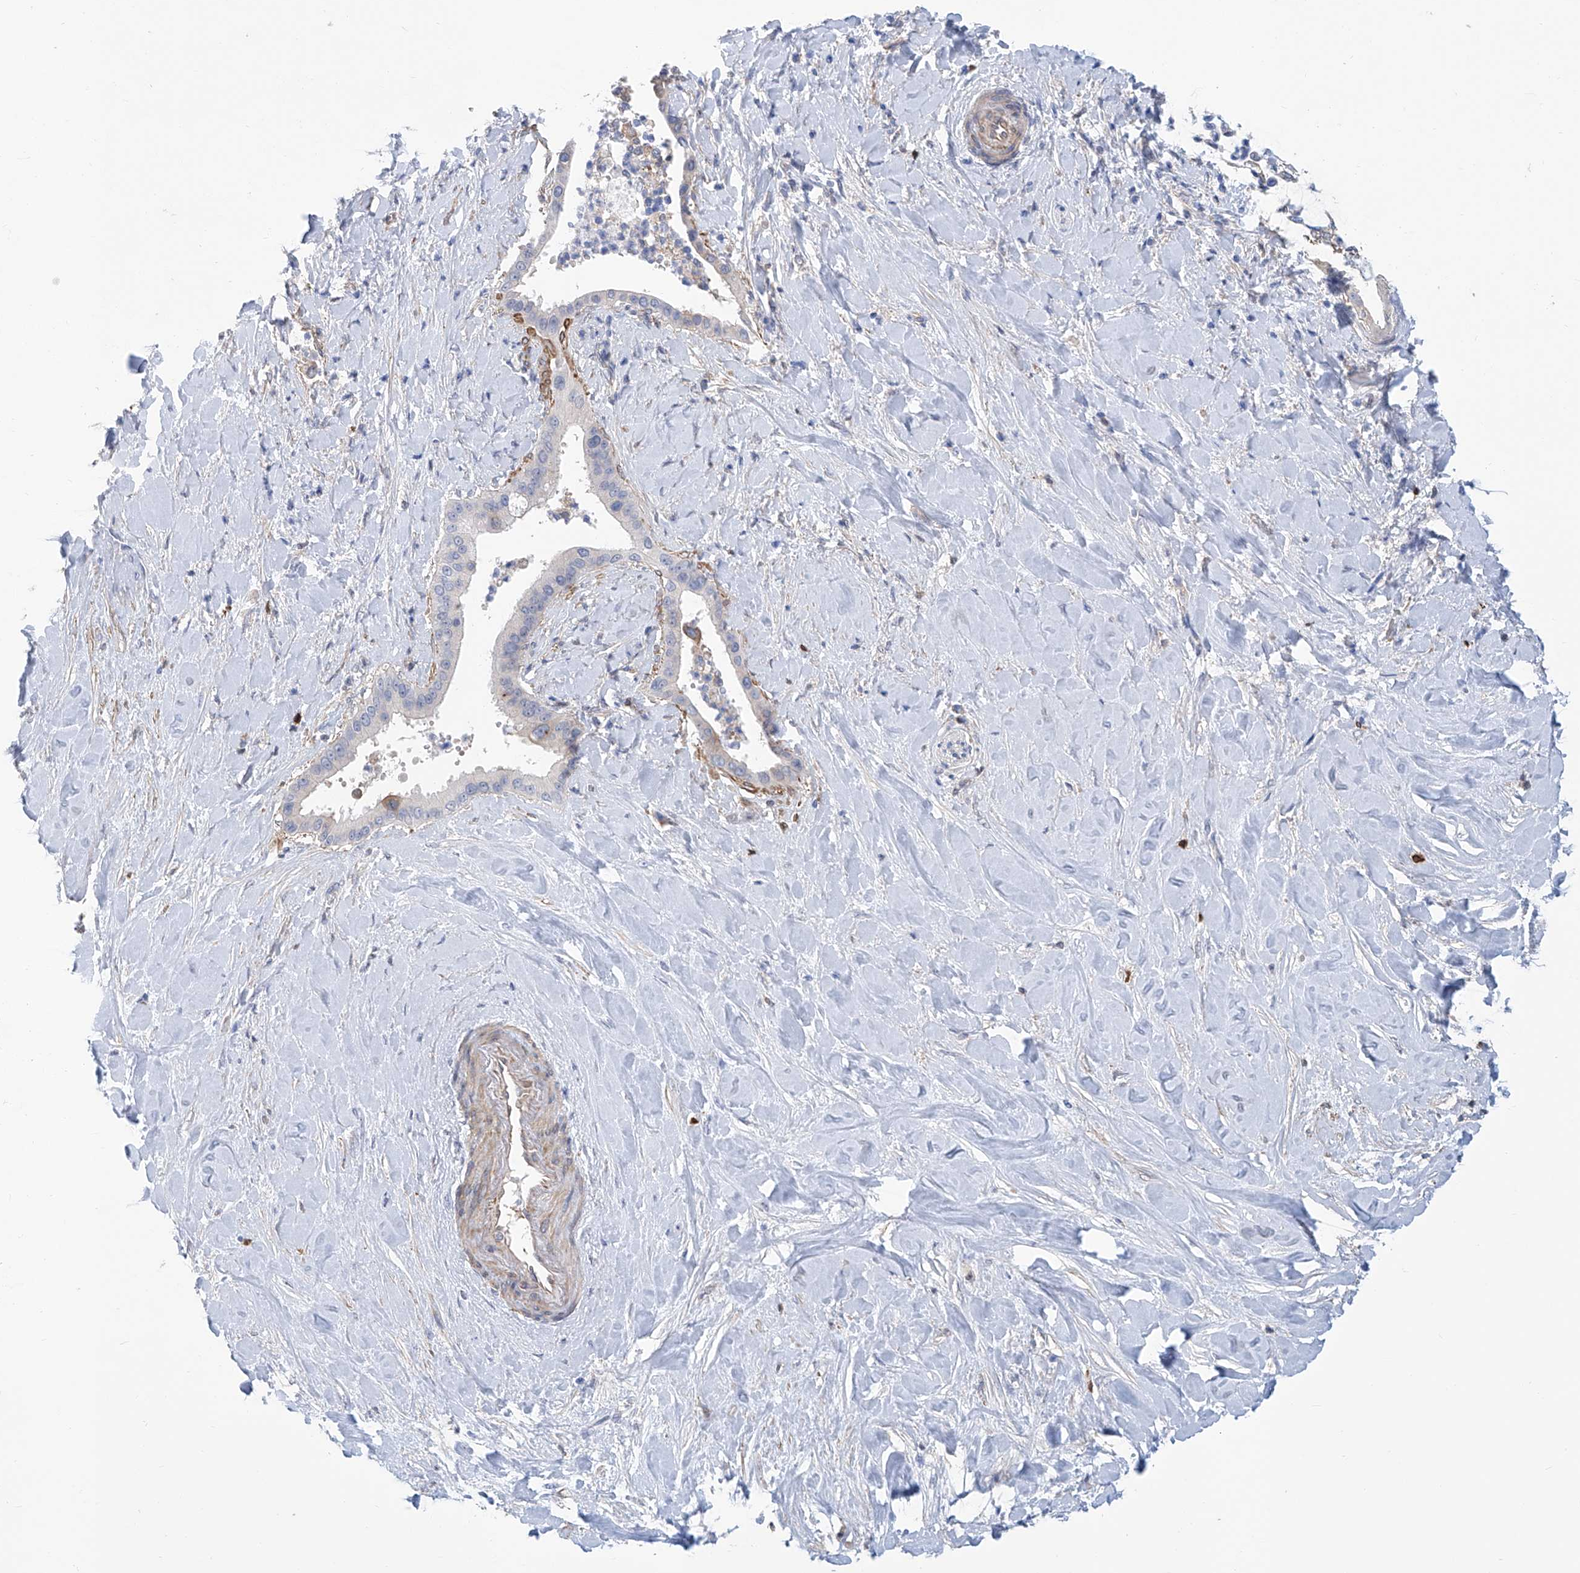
{"staining": {"intensity": "negative", "quantity": "none", "location": "none"}, "tissue": "liver cancer", "cell_type": "Tumor cells", "image_type": "cancer", "snomed": [{"axis": "morphology", "description": "Cholangiocarcinoma"}, {"axis": "topography", "description": "Liver"}], "caption": "IHC image of liver cancer stained for a protein (brown), which reveals no expression in tumor cells.", "gene": "TNN", "patient": {"sex": "female", "age": 54}}